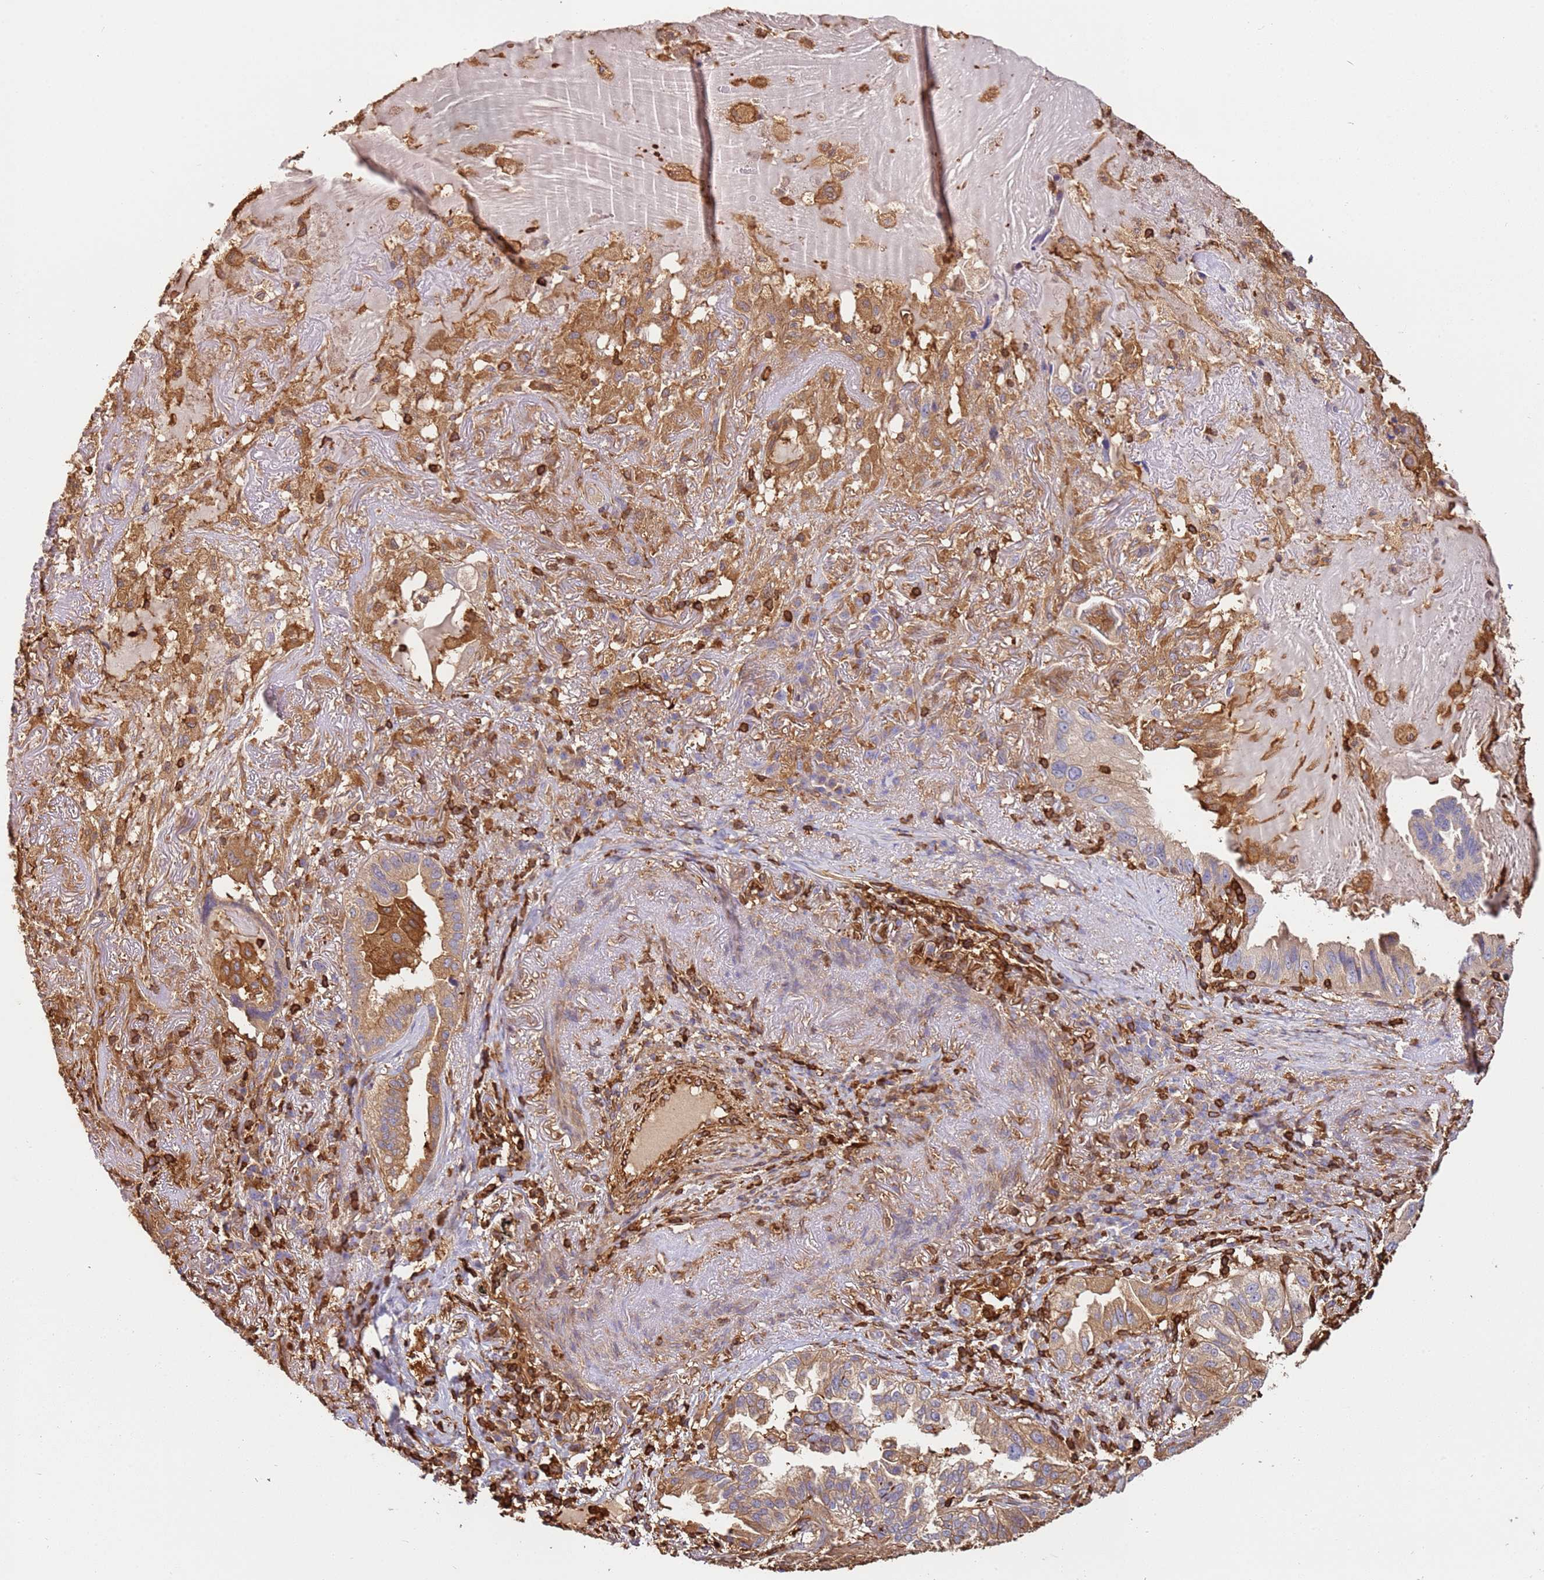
{"staining": {"intensity": "moderate", "quantity": "<25%", "location": "cytoplasmic/membranous"}, "tissue": "lung cancer", "cell_type": "Tumor cells", "image_type": "cancer", "snomed": [{"axis": "morphology", "description": "Adenocarcinoma, NOS"}, {"axis": "topography", "description": "Lung"}], "caption": "Brown immunohistochemical staining in human adenocarcinoma (lung) reveals moderate cytoplasmic/membranous expression in approximately <25% of tumor cells.", "gene": "OR6P1", "patient": {"sex": "female", "age": 69}}